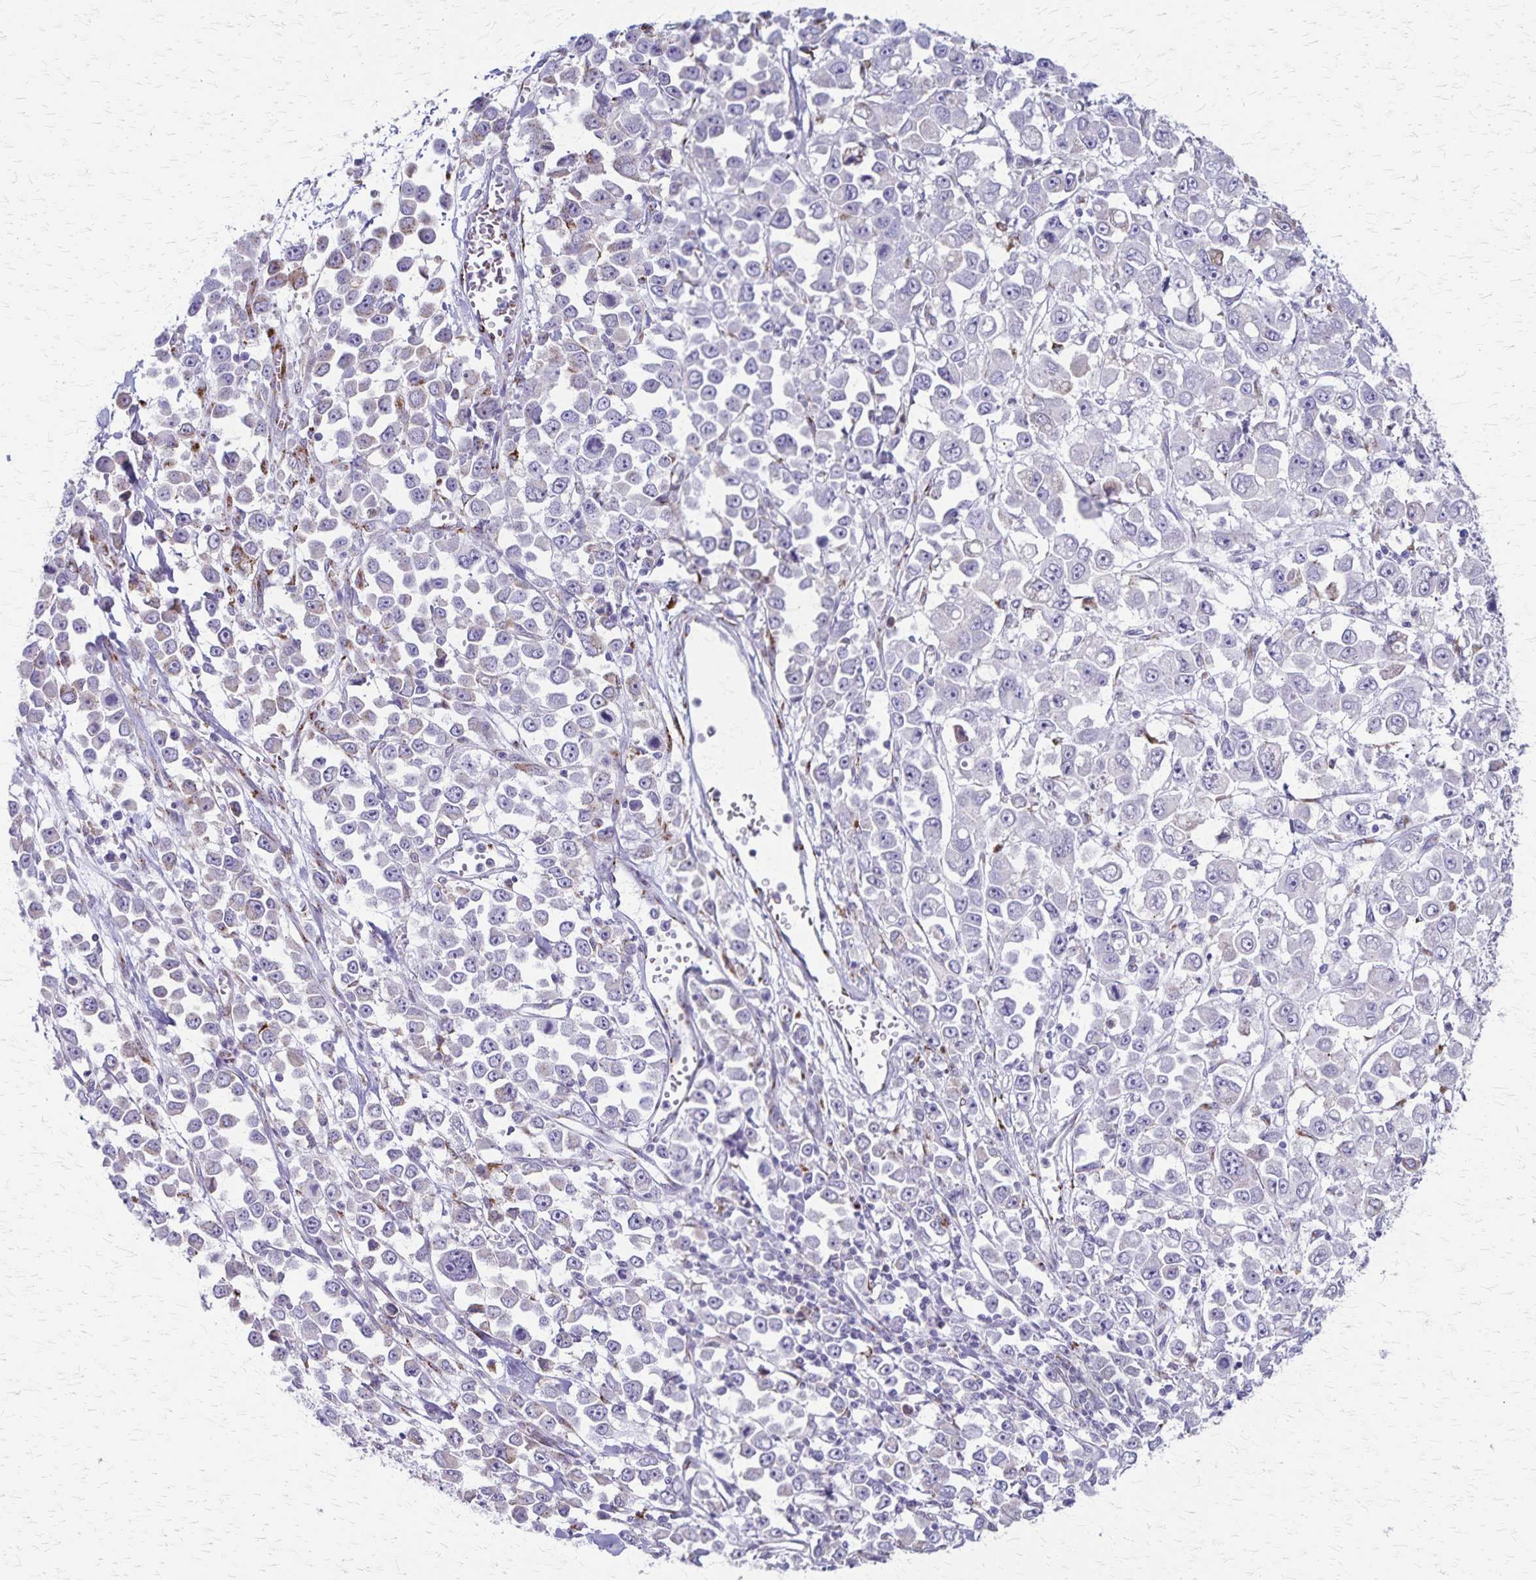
{"staining": {"intensity": "negative", "quantity": "none", "location": "none"}, "tissue": "stomach cancer", "cell_type": "Tumor cells", "image_type": "cancer", "snomed": [{"axis": "morphology", "description": "Adenocarcinoma, NOS"}, {"axis": "topography", "description": "Stomach, upper"}], "caption": "A micrograph of stomach adenocarcinoma stained for a protein exhibits no brown staining in tumor cells.", "gene": "MCFD2", "patient": {"sex": "male", "age": 70}}